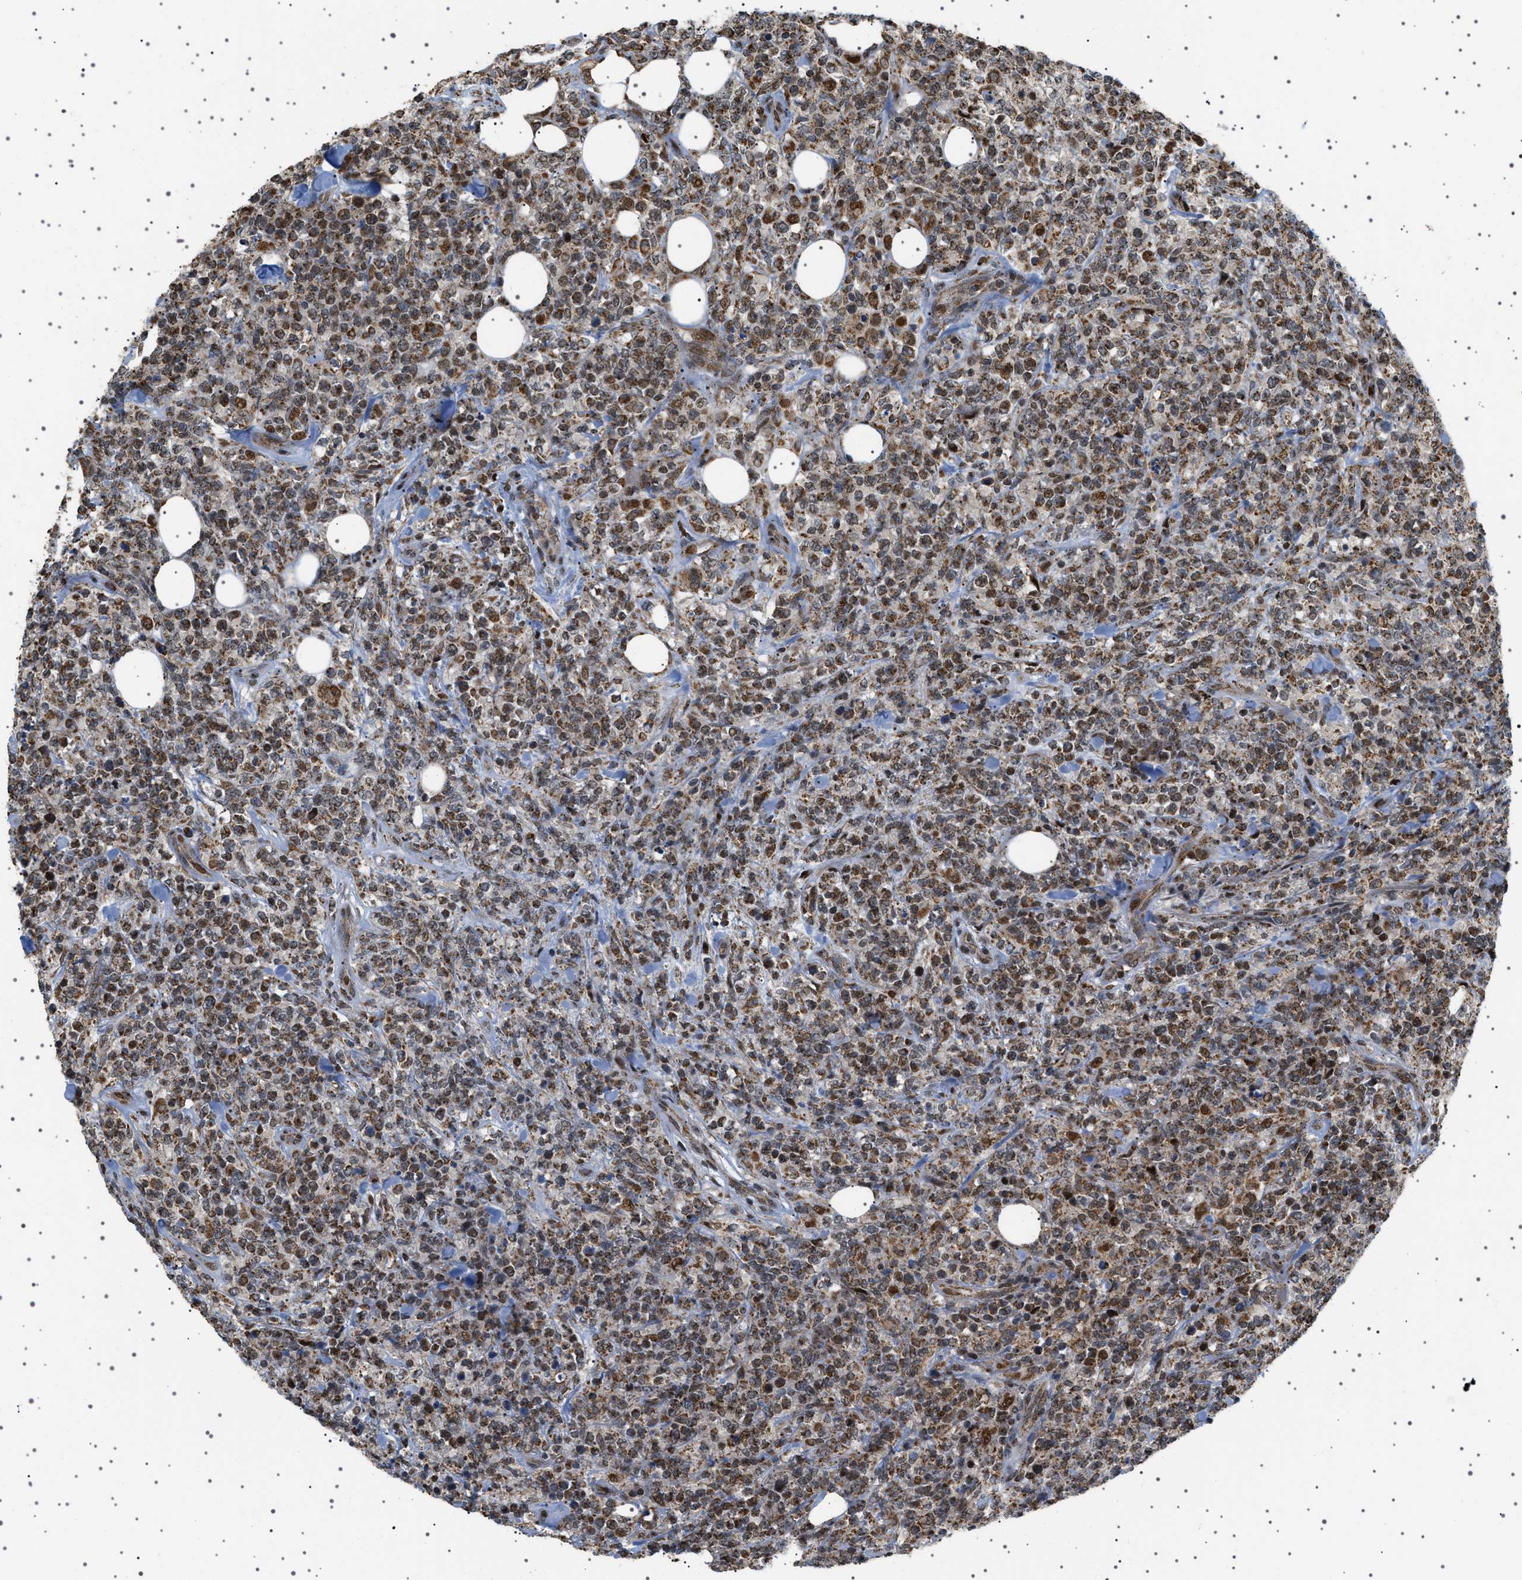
{"staining": {"intensity": "moderate", "quantity": "25%-75%", "location": "cytoplasmic/membranous,nuclear"}, "tissue": "lymphoma", "cell_type": "Tumor cells", "image_type": "cancer", "snomed": [{"axis": "morphology", "description": "Malignant lymphoma, non-Hodgkin's type, High grade"}, {"axis": "topography", "description": "Soft tissue"}], "caption": "A high-resolution micrograph shows immunohistochemistry (IHC) staining of malignant lymphoma, non-Hodgkin's type (high-grade), which shows moderate cytoplasmic/membranous and nuclear expression in about 25%-75% of tumor cells.", "gene": "MELK", "patient": {"sex": "male", "age": 18}}